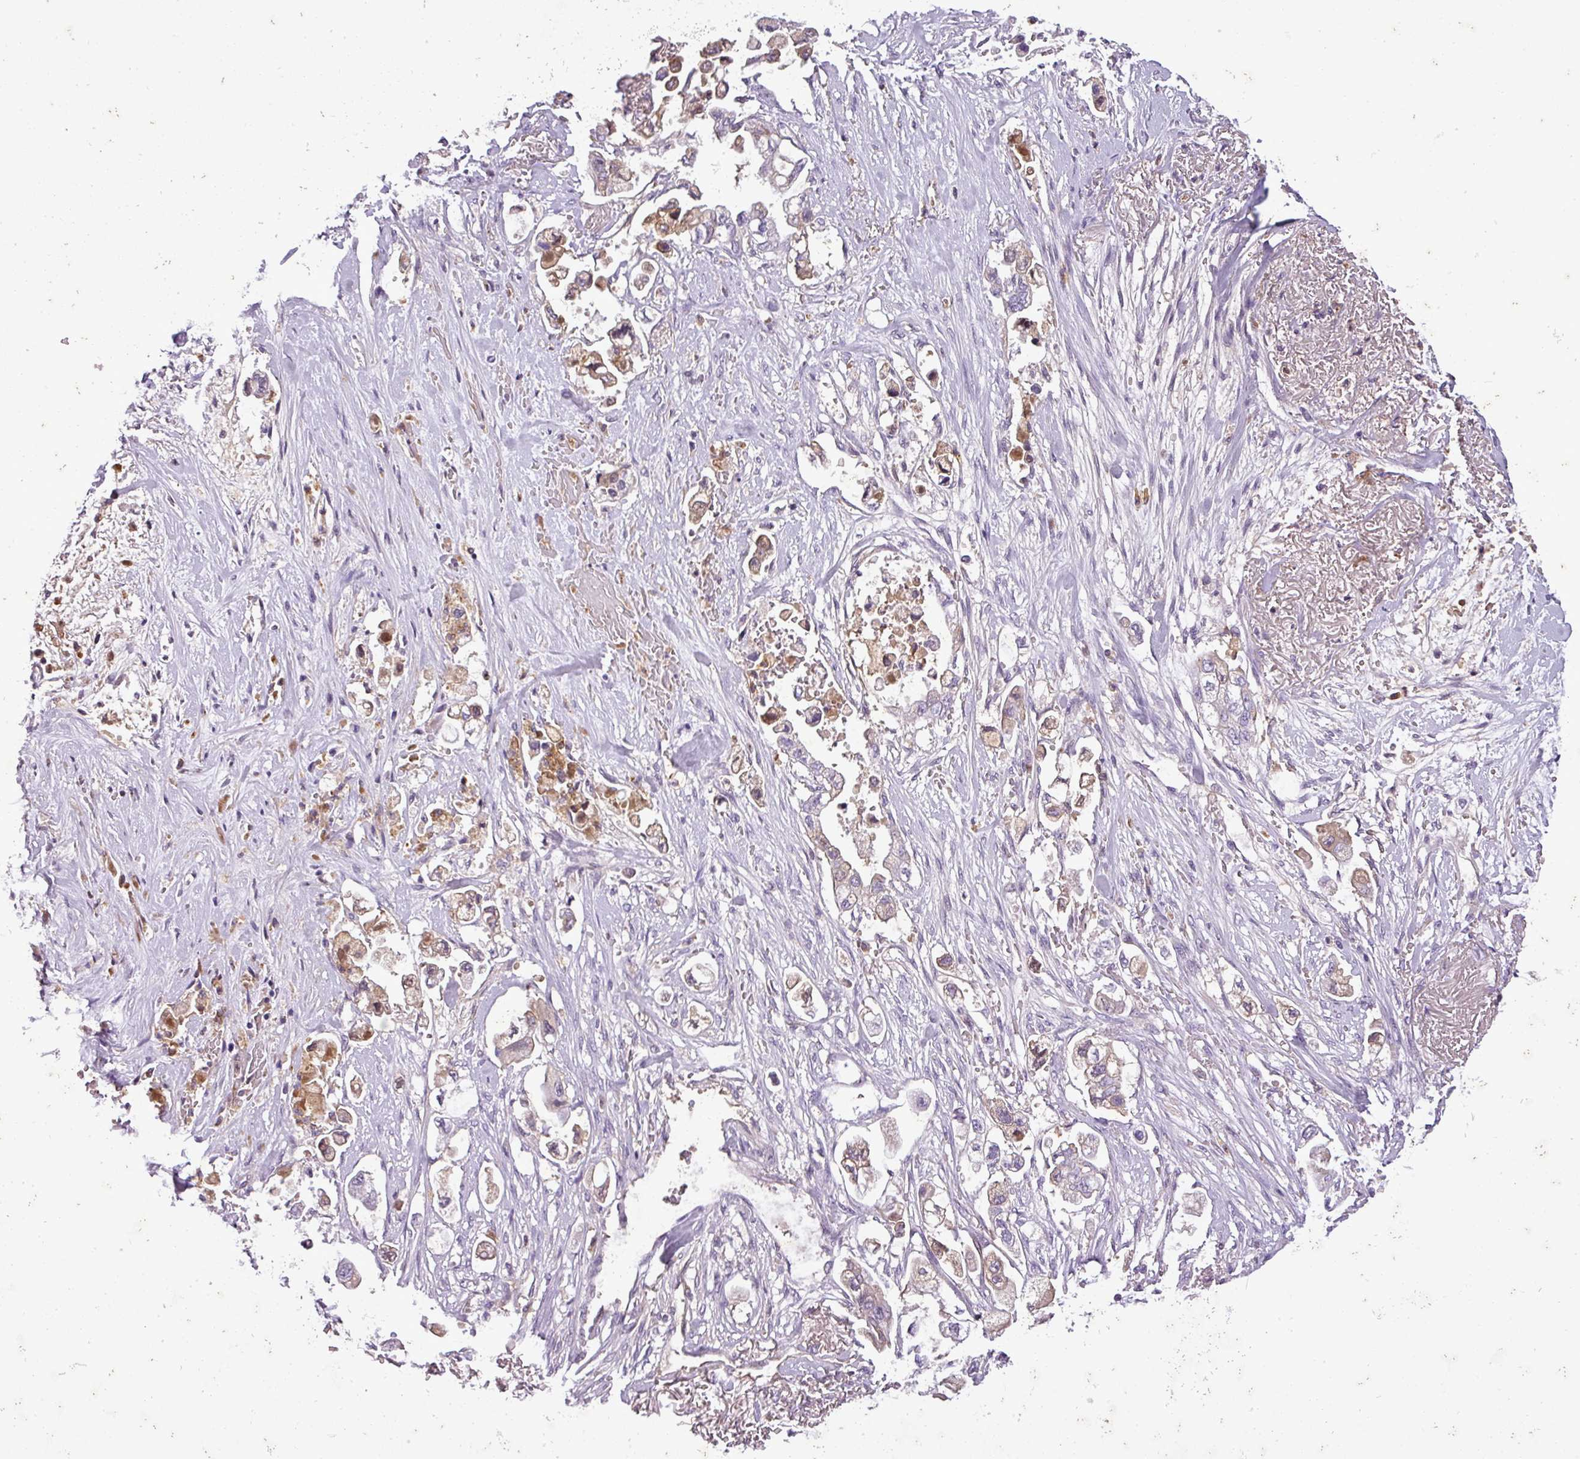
{"staining": {"intensity": "weak", "quantity": "<25%", "location": "cytoplasmic/membranous"}, "tissue": "stomach cancer", "cell_type": "Tumor cells", "image_type": "cancer", "snomed": [{"axis": "morphology", "description": "Adenocarcinoma, NOS"}, {"axis": "topography", "description": "Stomach"}], "caption": "Stomach adenocarcinoma was stained to show a protein in brown. There is no significant expression in tumor cells.", "gene": "C4B", "patient": {"sex": "male", "age": 62}}